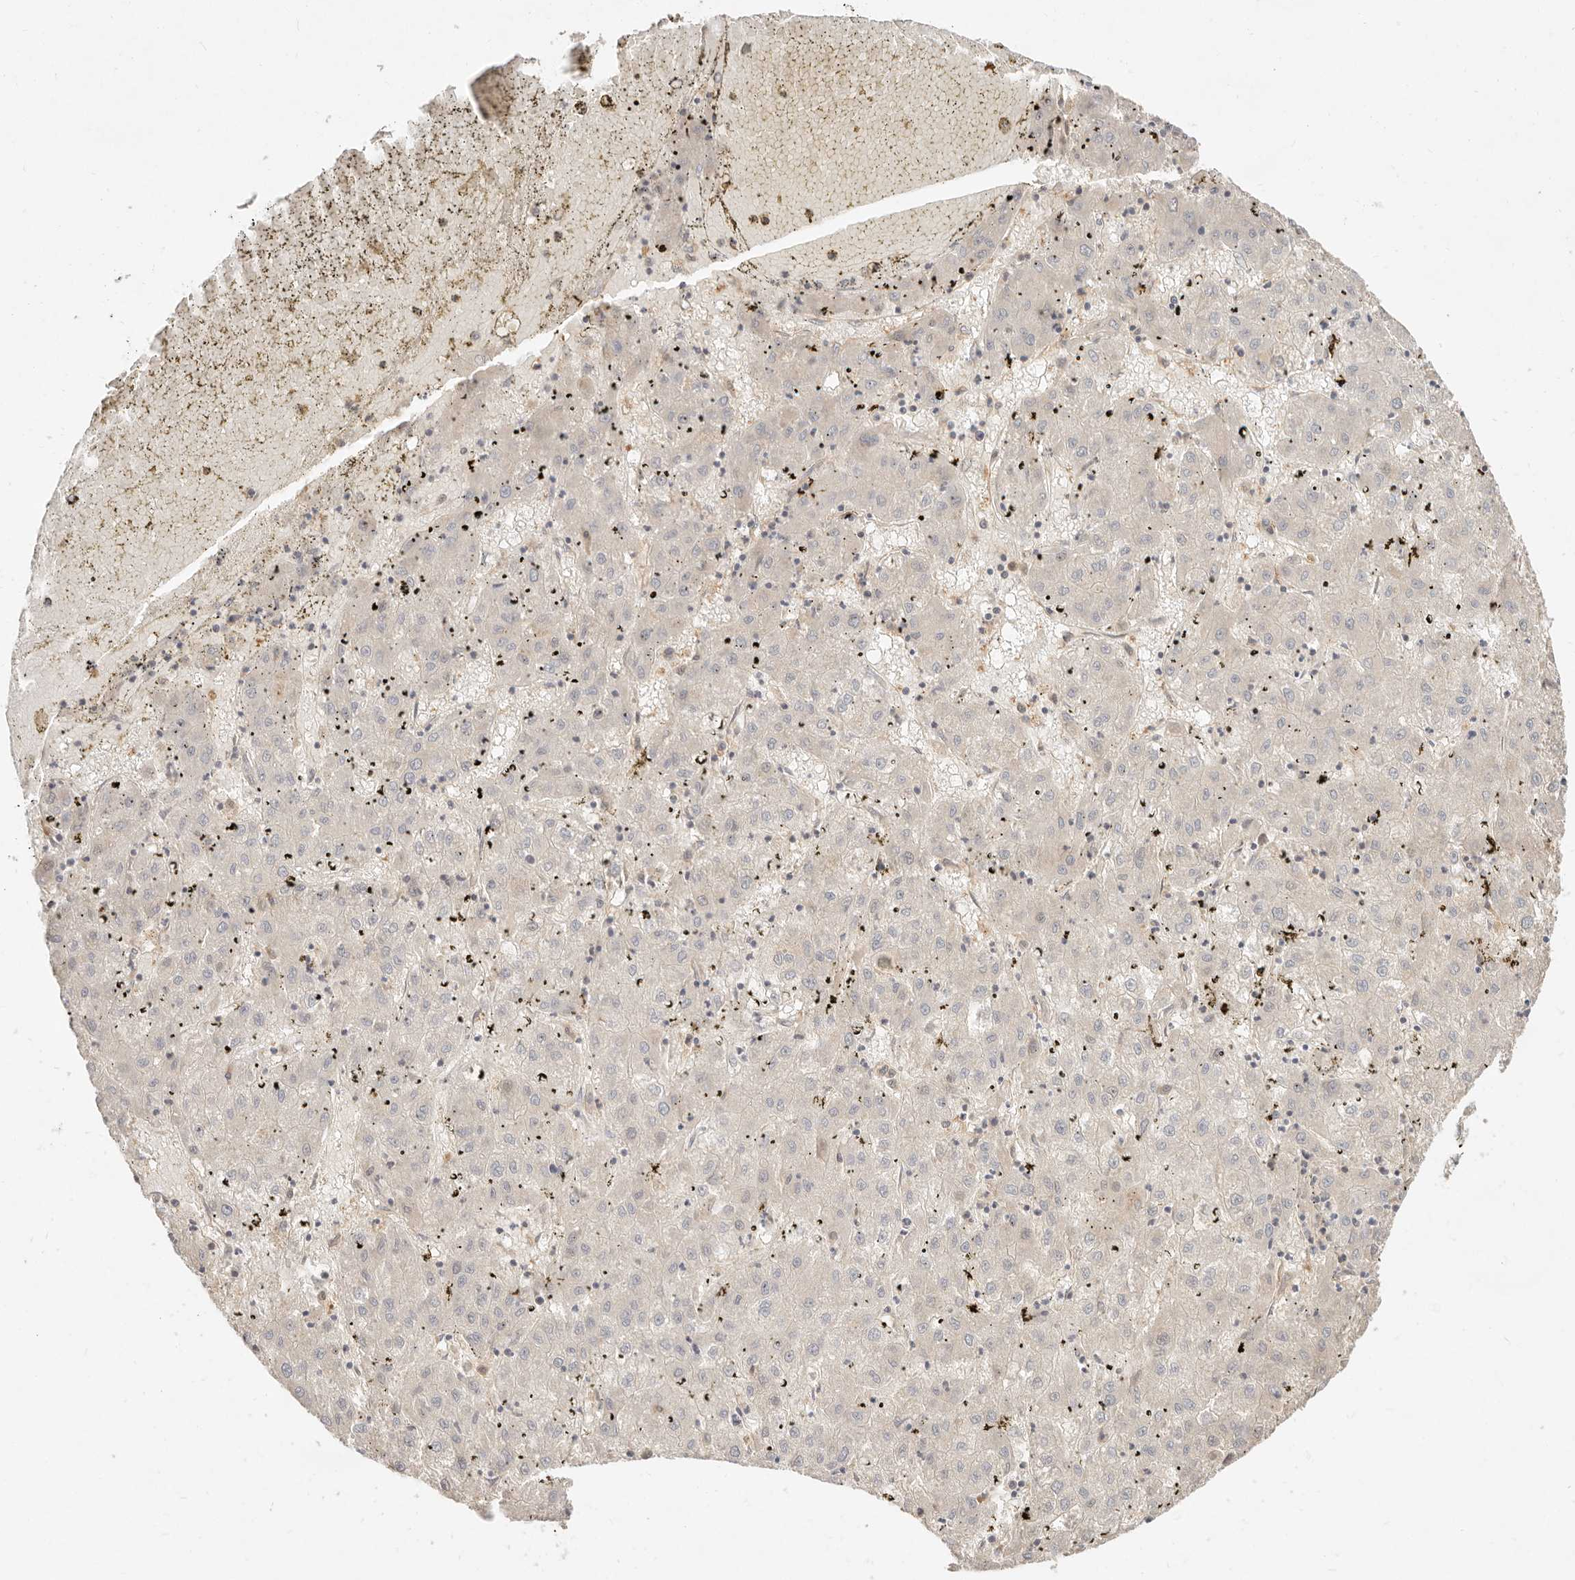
{"staining": {"intensity": "negative", "quantity": "none", "location": "none"}, "tissue": "liver cancer", "cell_type": "Tumor cells", "image_type": "cancer", "snomed": [{"axis": "morphology", "description": "Carcinoma, Hepatocellular, NOS"}, {"axis": "topography", "description": "Liver"}], "caption": "High magnification brightfield microscopy of liver hepatocellular carcinoma stained with DAB (brown) and counterstained with hematoxylin (blue): tumor cells show no significant staining. (DAB (3,3'-diaminobenzidine) immunohistochemistry (IHC), high magnification).", "gene": "NECAP2", "patient": {"sex": "male", "age": 72}}